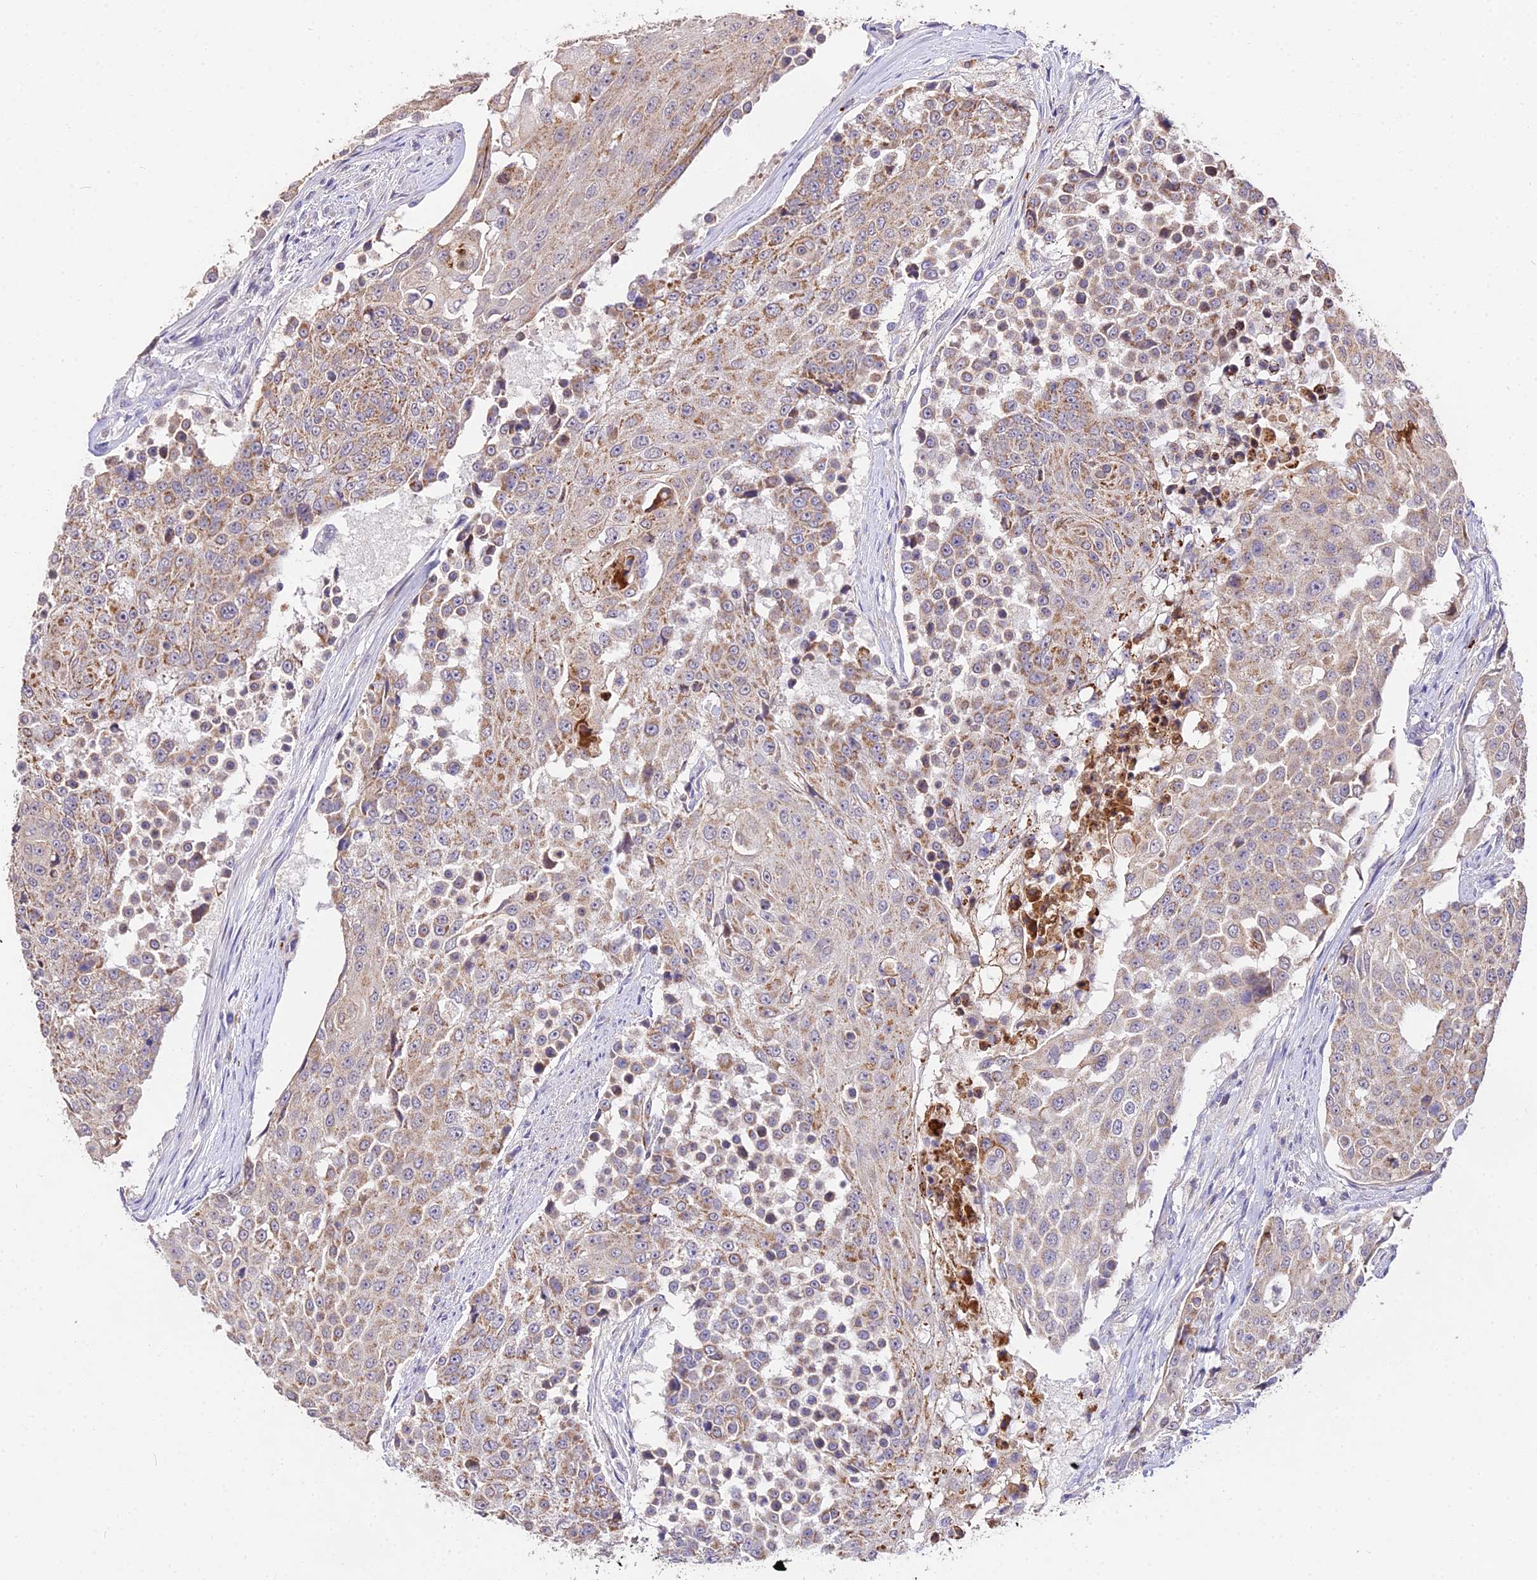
{"staining": {"intensity": "moderate", "quantity": "25%-75%", "location": "cytoplasmic/membranous"}, "tissue": "urothelial cancer", "cell_type": "Tumor cells", "image_type": "cancer", "snomed": [{"axis": "morphology", "description": "Urothelial carcinoma, High grade"}, {"axis": "topography", "description": "Urinary bladder"}], "caption": "IHC (DAB) staining of urothelial cancer shows moderate cytoplasmic/membranous protein staining in approximately 25%-75% of tumor cells.", "gene": "WDR5B", "patient": {"sex": "female", "age": 63}}